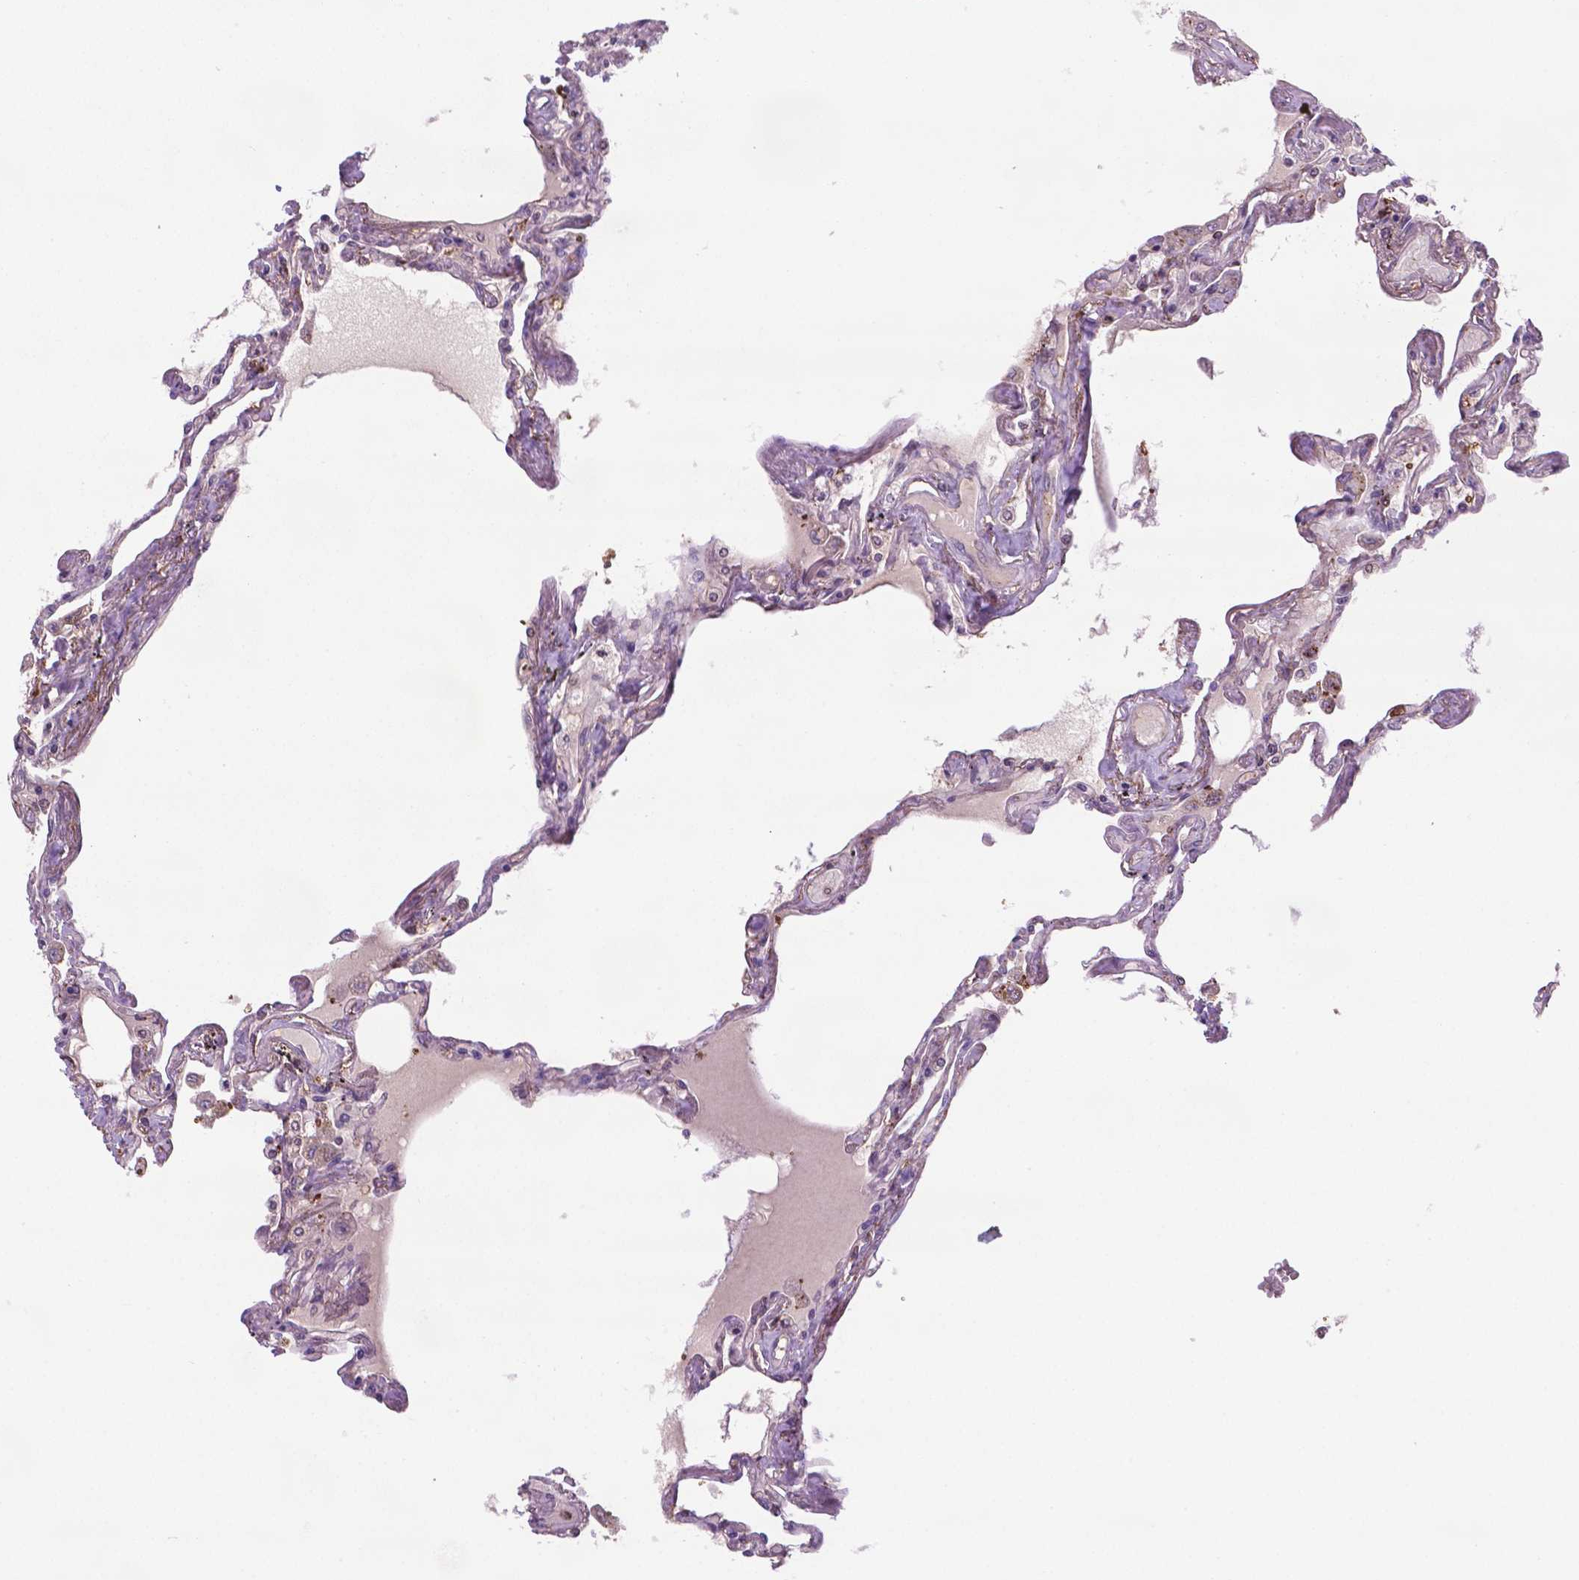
{"staining": {"intensity": "moderate", "quantity": "25%-75%", "location": "cytoplasmic/membranous,nuclear"}, "tissue": "lung", "cell_type": "Alveolar cells", "image_type": "normal", "snomed": [{"axis": "morphology", "description": "Normal tissue, NOS"}, {"axis": "morphology", "description": "Adenocarcinoma, NOS"}, {"axis": "topography", "description": "Cartilage tissue"}, {"axis": "topography", "description": "Lung"}], "caption": "Brown immunohistochemical staining in normal lung shows moderate cytoplasmic/membranous,nuclear expression in about 25%-75% of alveolar cells.", "gene": "PLIN3", "patient": {"sex": "female", "age": 67}}